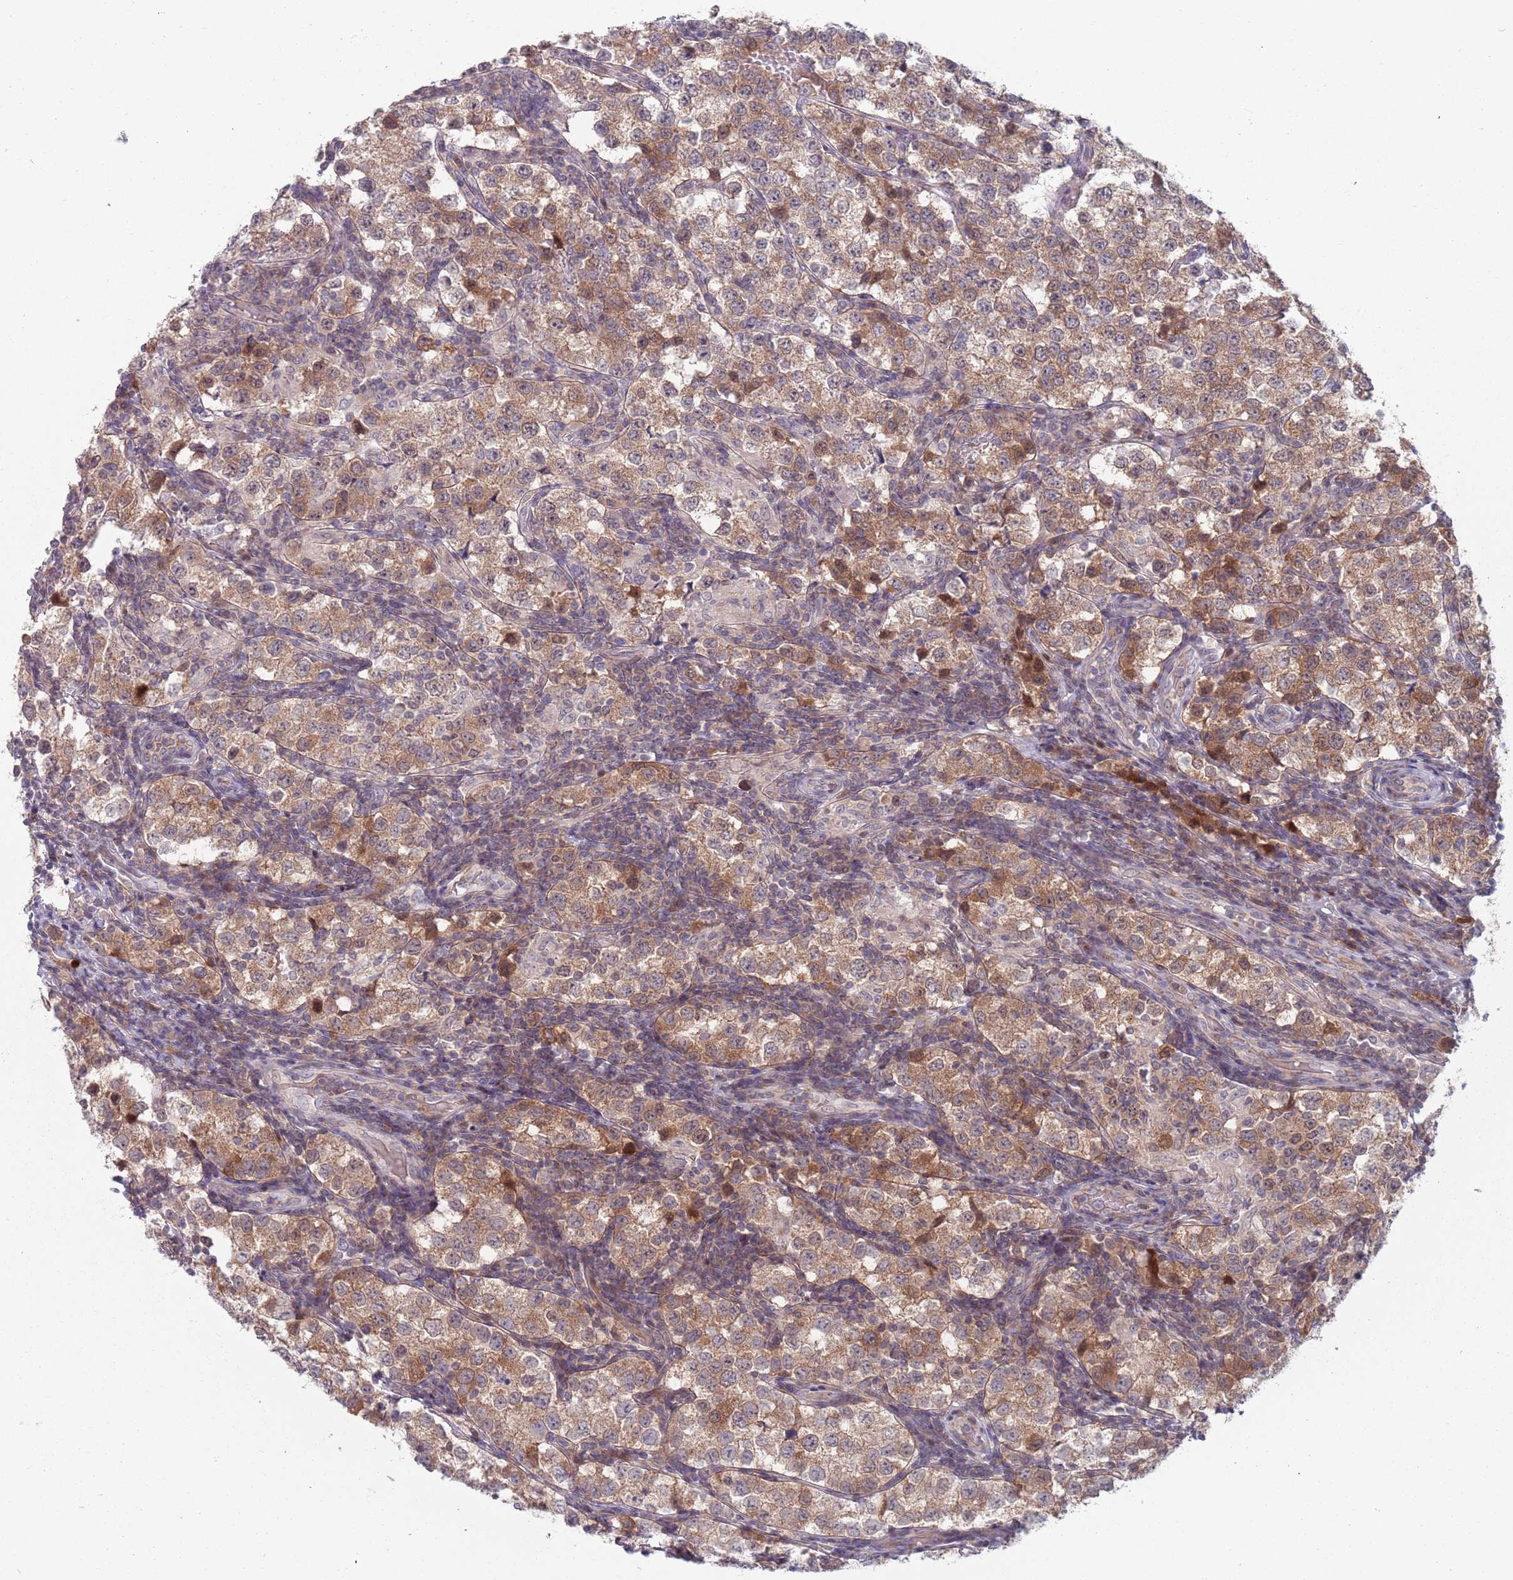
{"staining": {"intensity": "moderate", "quantity": ">75%", "location": "cytoplasmic/membranous"}, "tissue": "testis cancer", "cell_type": "Tumor cells", "image_type": "cancer", "snomed": [{"axis": "morphology", "description": "Seminoma, NOS"}, {"axis": "topography", "description": "Testis"}], "caption": "A photomicrograph showing moderate cytoplasmic/membranous expression in about >75% of tumor cells in testis seminoma, as visualized by brown immunohistochemical staining.", "gene": "CLNS1A", "patient": {"sex": "male", "age": 34}}